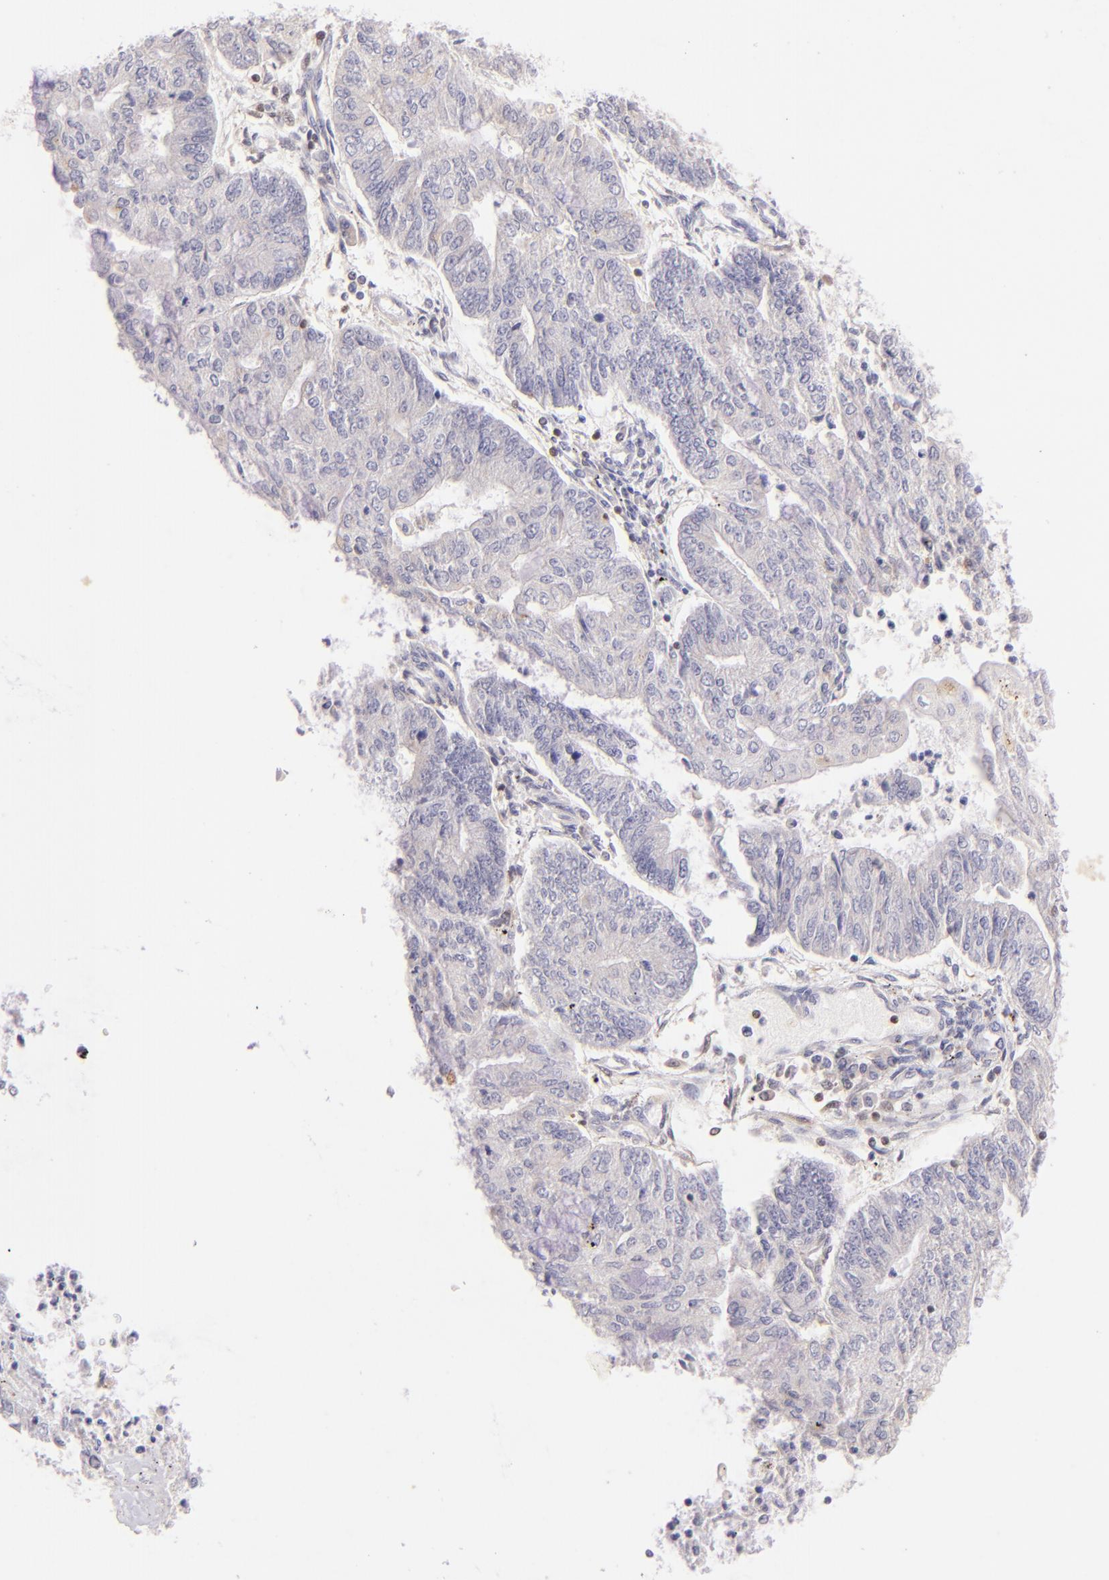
{"staining": {"intensity": "negative", "quantity": "none", "location": "none"}, "tissue": "endometrial cancer", "cell_type": "Tumor cells", "image_type": "cancer", "snomed": [{"axis": "morphology", "description": "Adenocarcinoma, NOS"}, {"axis": "topography", "description": "Endometrium"}], "caption": "Tumor cells are negative for brown protein staining in adenocarcinoma (endometrial). Brightfield microscopy of IHC stained with DAB (3,3'-diaminobenzidine) (brown) and hematoxylin (blue), captured at high magnification.", "gene": "ZAP70", "patient": {"sex": "female", "age": 59}}